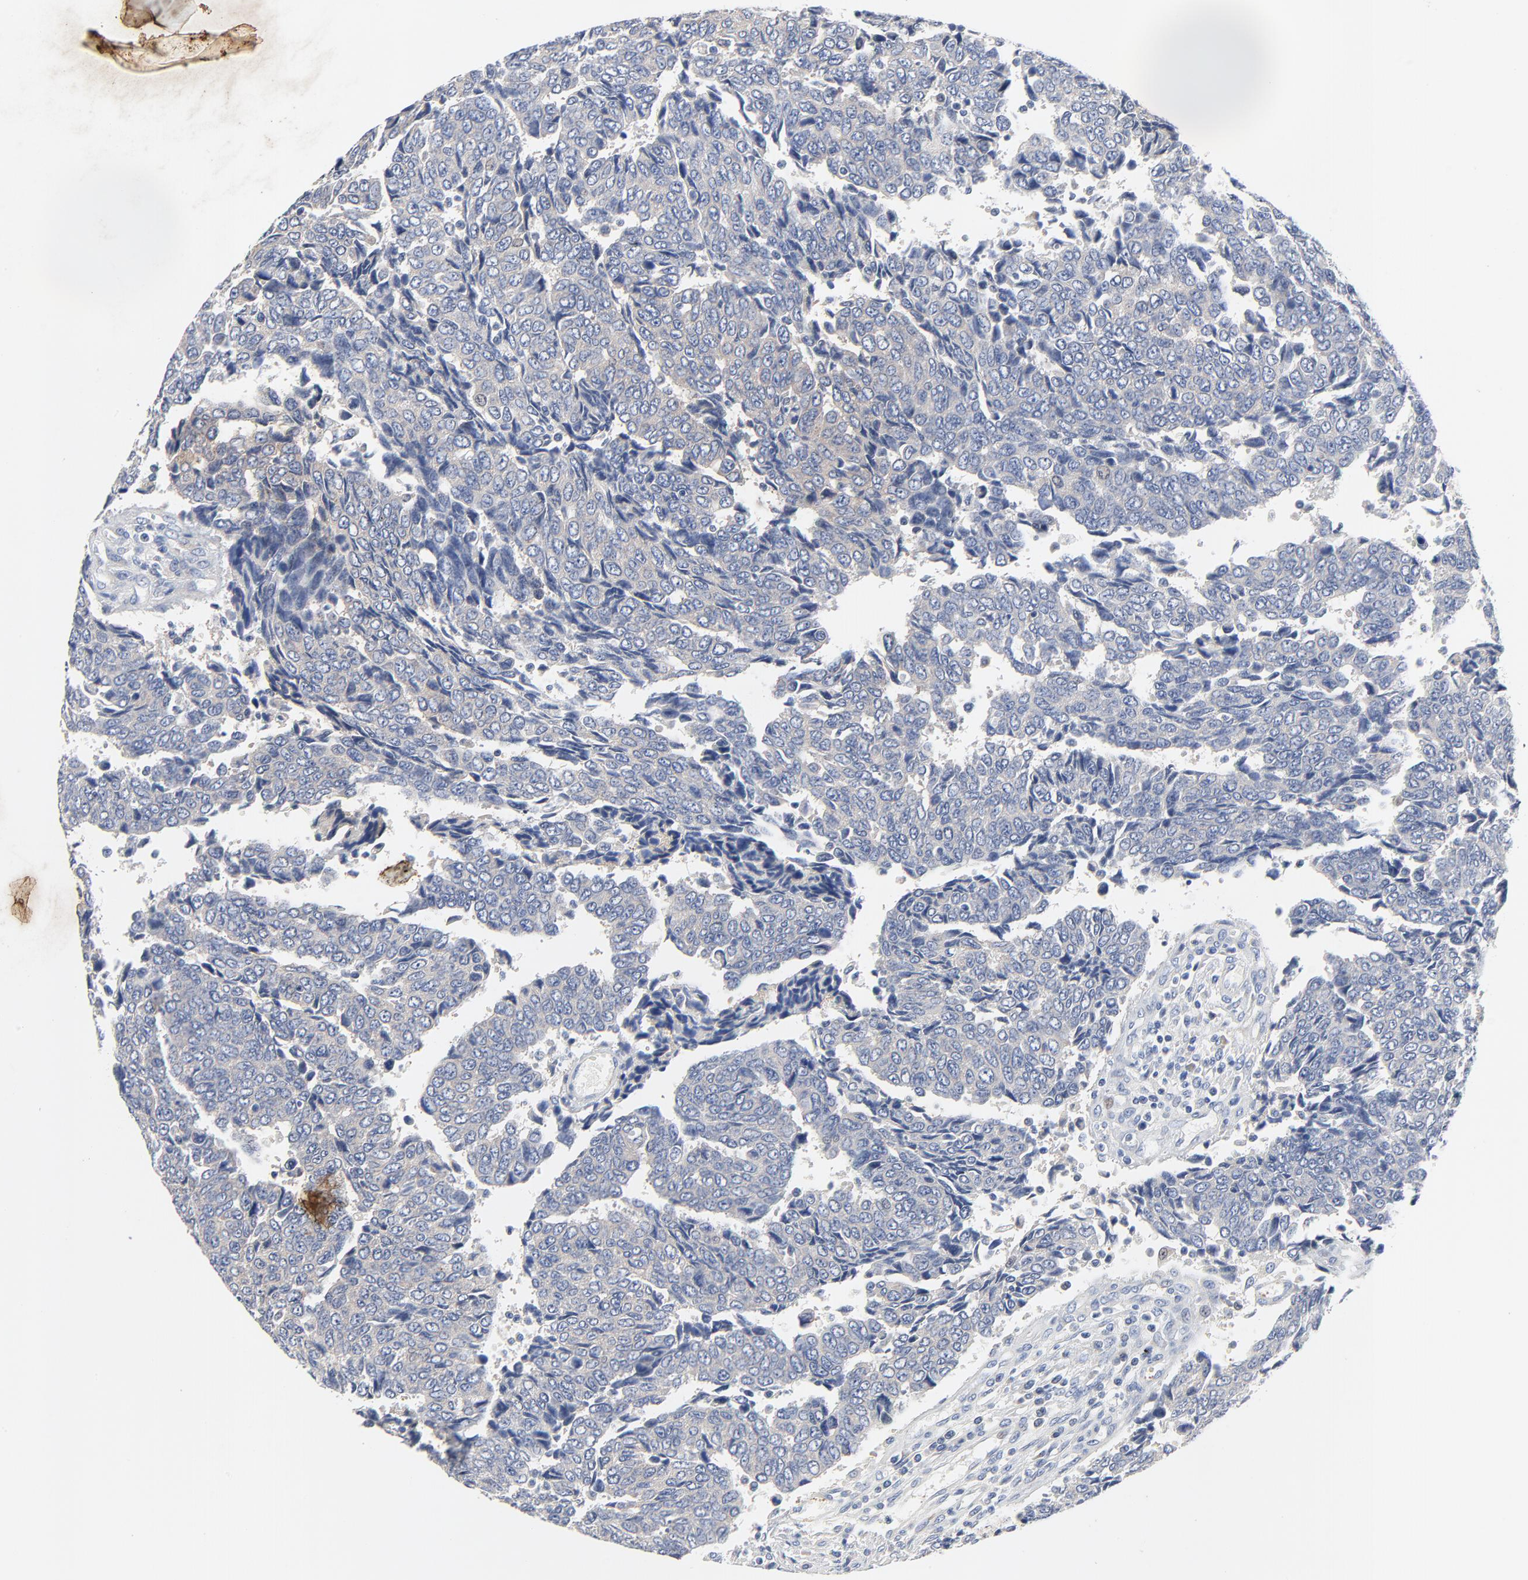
{"staining": {"intensity": "weak", "quantity": "<25%", "location": "cytoplasmic/membranous"}, "tissue": "urothelial cancer", "cell_type": "Tumor cells", "image_type": "cancer", "snomed": [{"axis": "morphology", "description": "Urothelial carcinoma, High grade"}, {"axis": "topography", "description": "Urinary bladder"}], "caption": "An image of high-grade urothelial carcinoma stained for a protein shows no brown staining in tumor cells. Brightfield microscopy of immunohistochemistry (IHC) stained with DAB (brown) and hematoxylin (blue), captured at high magnification.", "gene": "VAV2", "patient": {"sex": "male", "age": 86}}